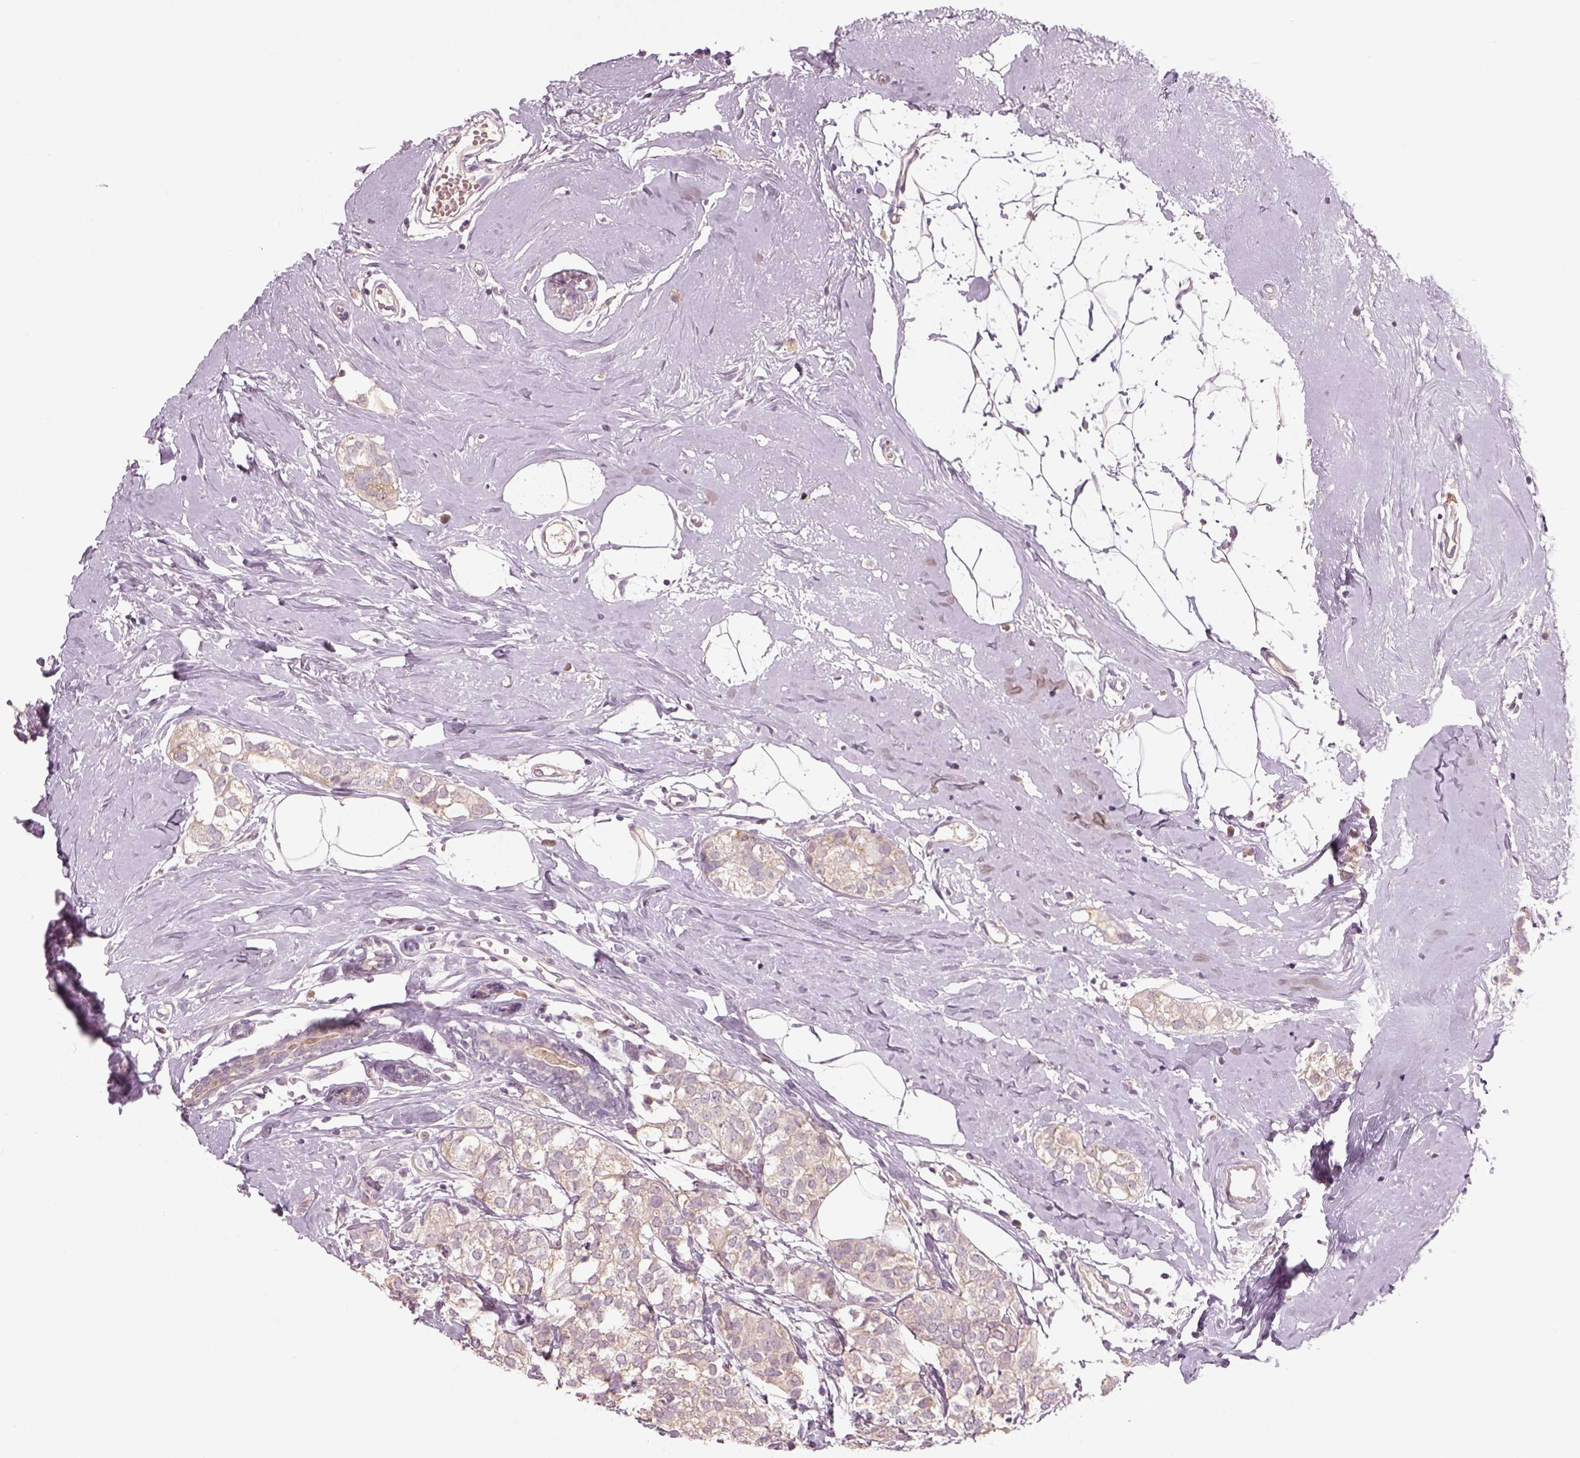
{"staining": {"intensity": "negative", "quantity": "none", "location": "none"}, "tissue": "breast cancer", "cell_type": "Tumor cells", "image_type": "cancer", "snomed": [{"axis": "morphology", "description": "Duct carcinoma"}, {"axis": "topography", "description": "Breast"}], "caption": "Immunohistochemical staining of human infiltrating ductal carcinoma (breast) exhibits no significant positivity in tumor cells.", "gene": "GDNF", "patient": {"sex": "female", "age": 40}}